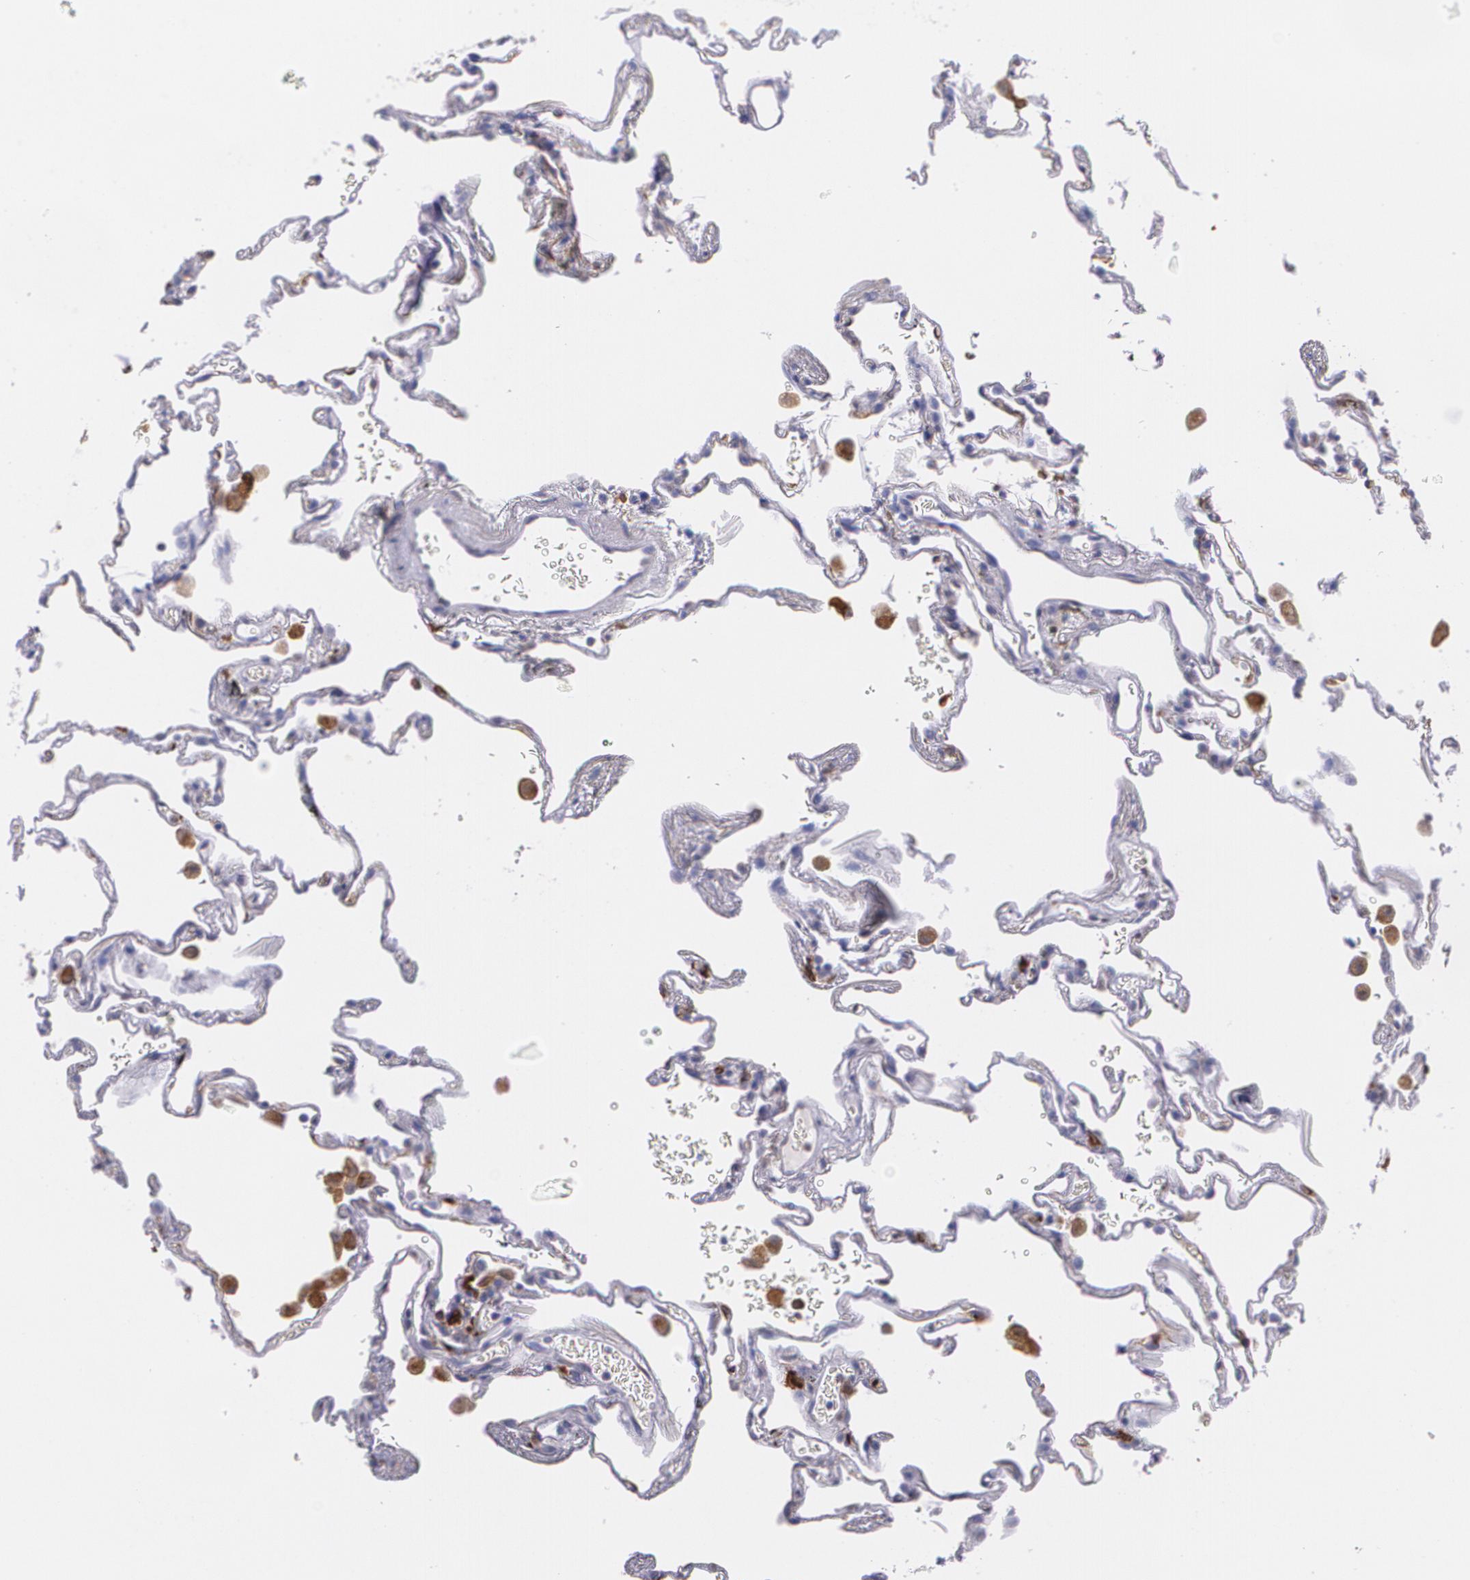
{"staining": {"intensity": "negative", "quantity": "none", "location": "none"}, "tissue": "lung", "cell_type": "Alveolar cells", "image_type": "normal", "snomed": [{"axis": "morphology", "description": "Normal tissue, NOS"}, {"axis": "morphology", "description": "Inflammation, NOS"}, {"axis": "topography", "description": "Lung"}], "caption": "High power microscopy photomicrograph of an immunohistochemistry image of unremarkable lung, revealing no significant positivity in alveolar cells.", "gene": "RTN1", "patient": {"sex": "male", "age": 69}}